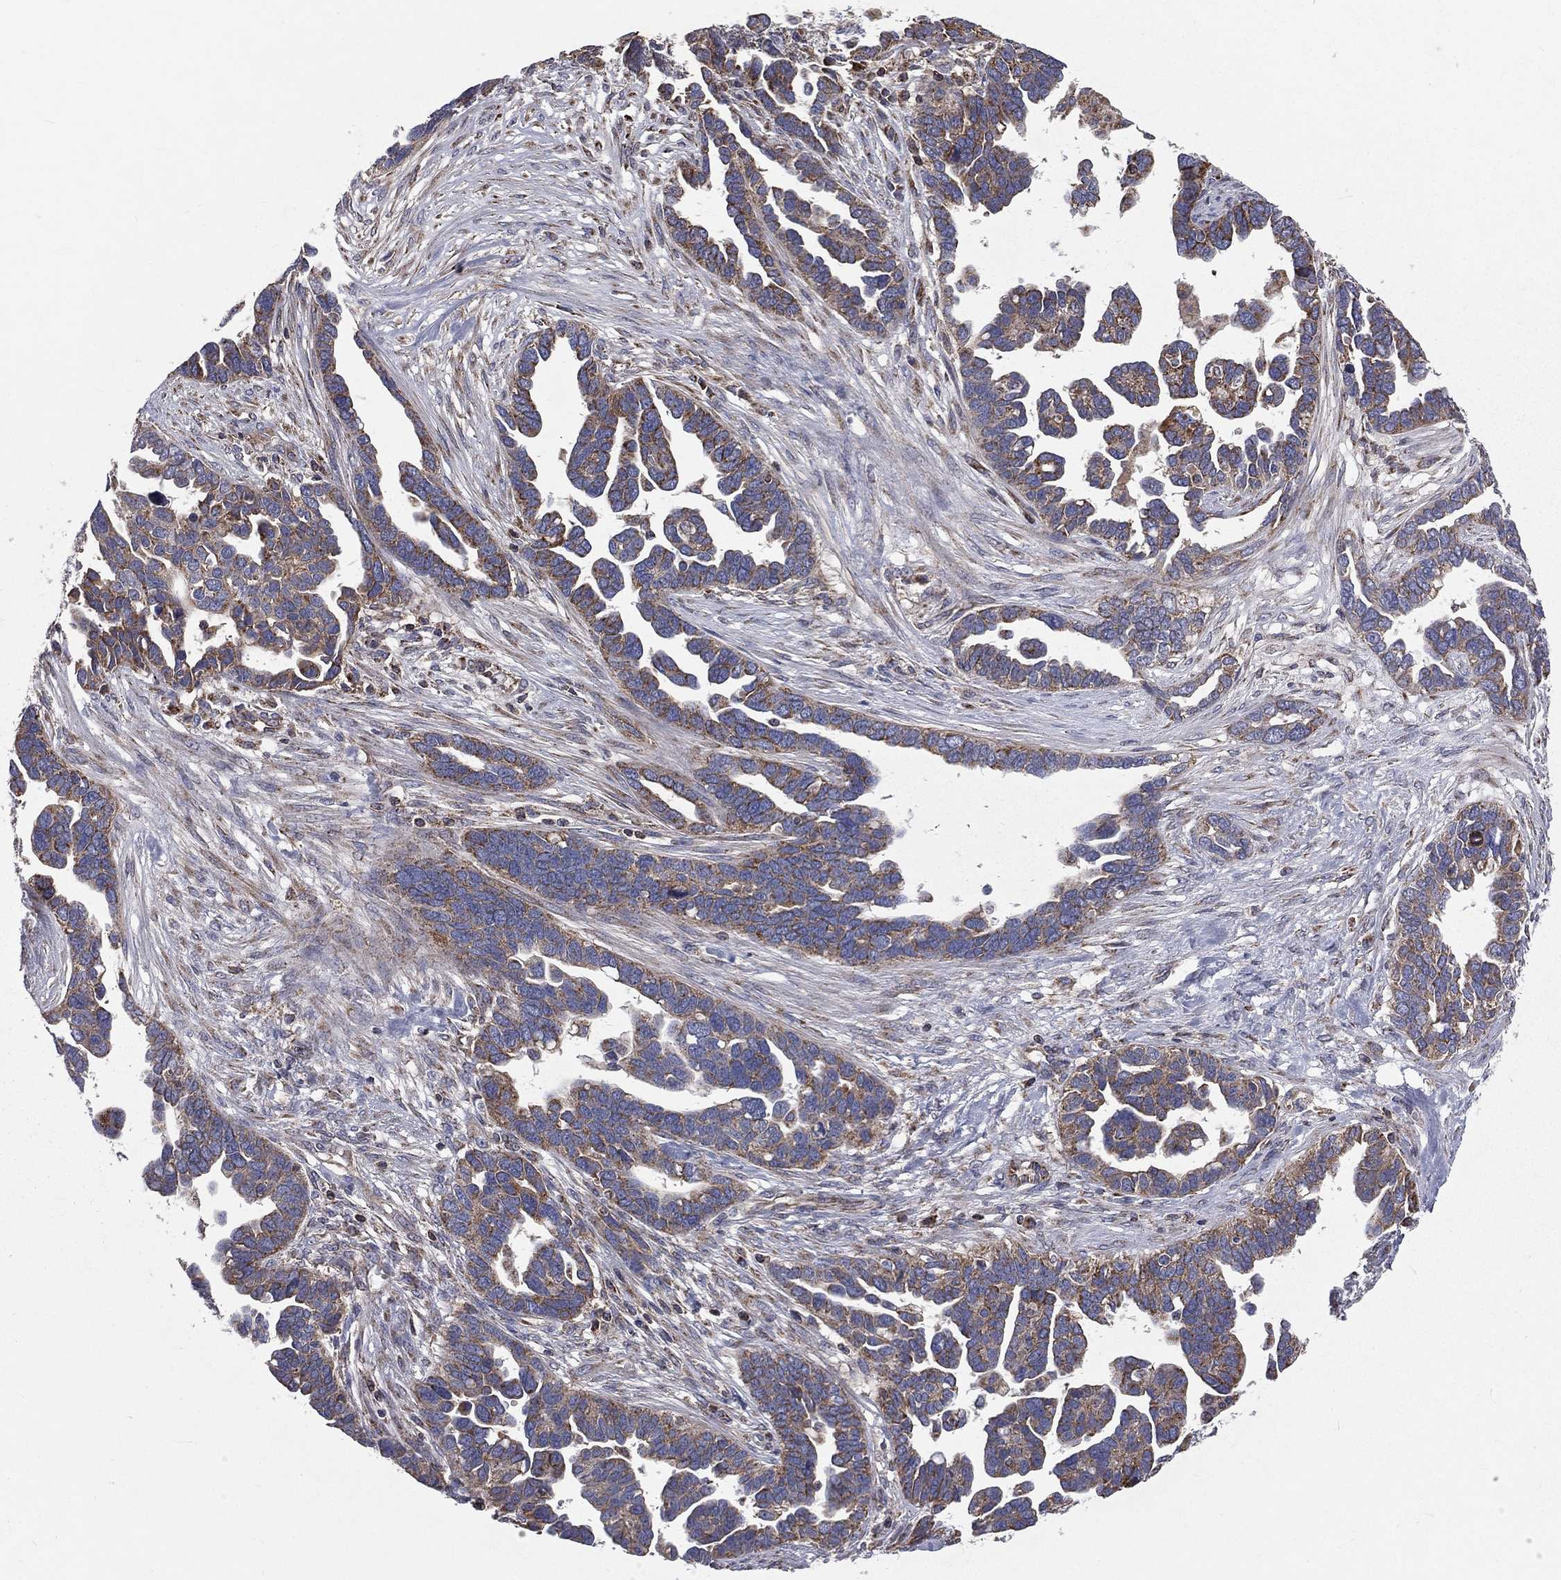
{"staining": {"intensity": "weak", "quantity": "25%-75%", "location": "cytoplasmic/membranous"}, "tissue": "ovarian cancer", "cell_type": "Tumor cells", "image_type": "cancer", "snomed": [{"axis": "morphology", "description": "Cystadenocarcinoma, serous, NOS"}, {"axis": "topography", "description": "Ovary"}], "caption": "Protein expression analysis of serous cystadenocarcinoma (ovarian) exhibits weak cytoplasmic/membranous positivity in about 25%-75% of tumor cells.", "gene": "GPD1", "patient": {"sex": "female", "age": 54}}